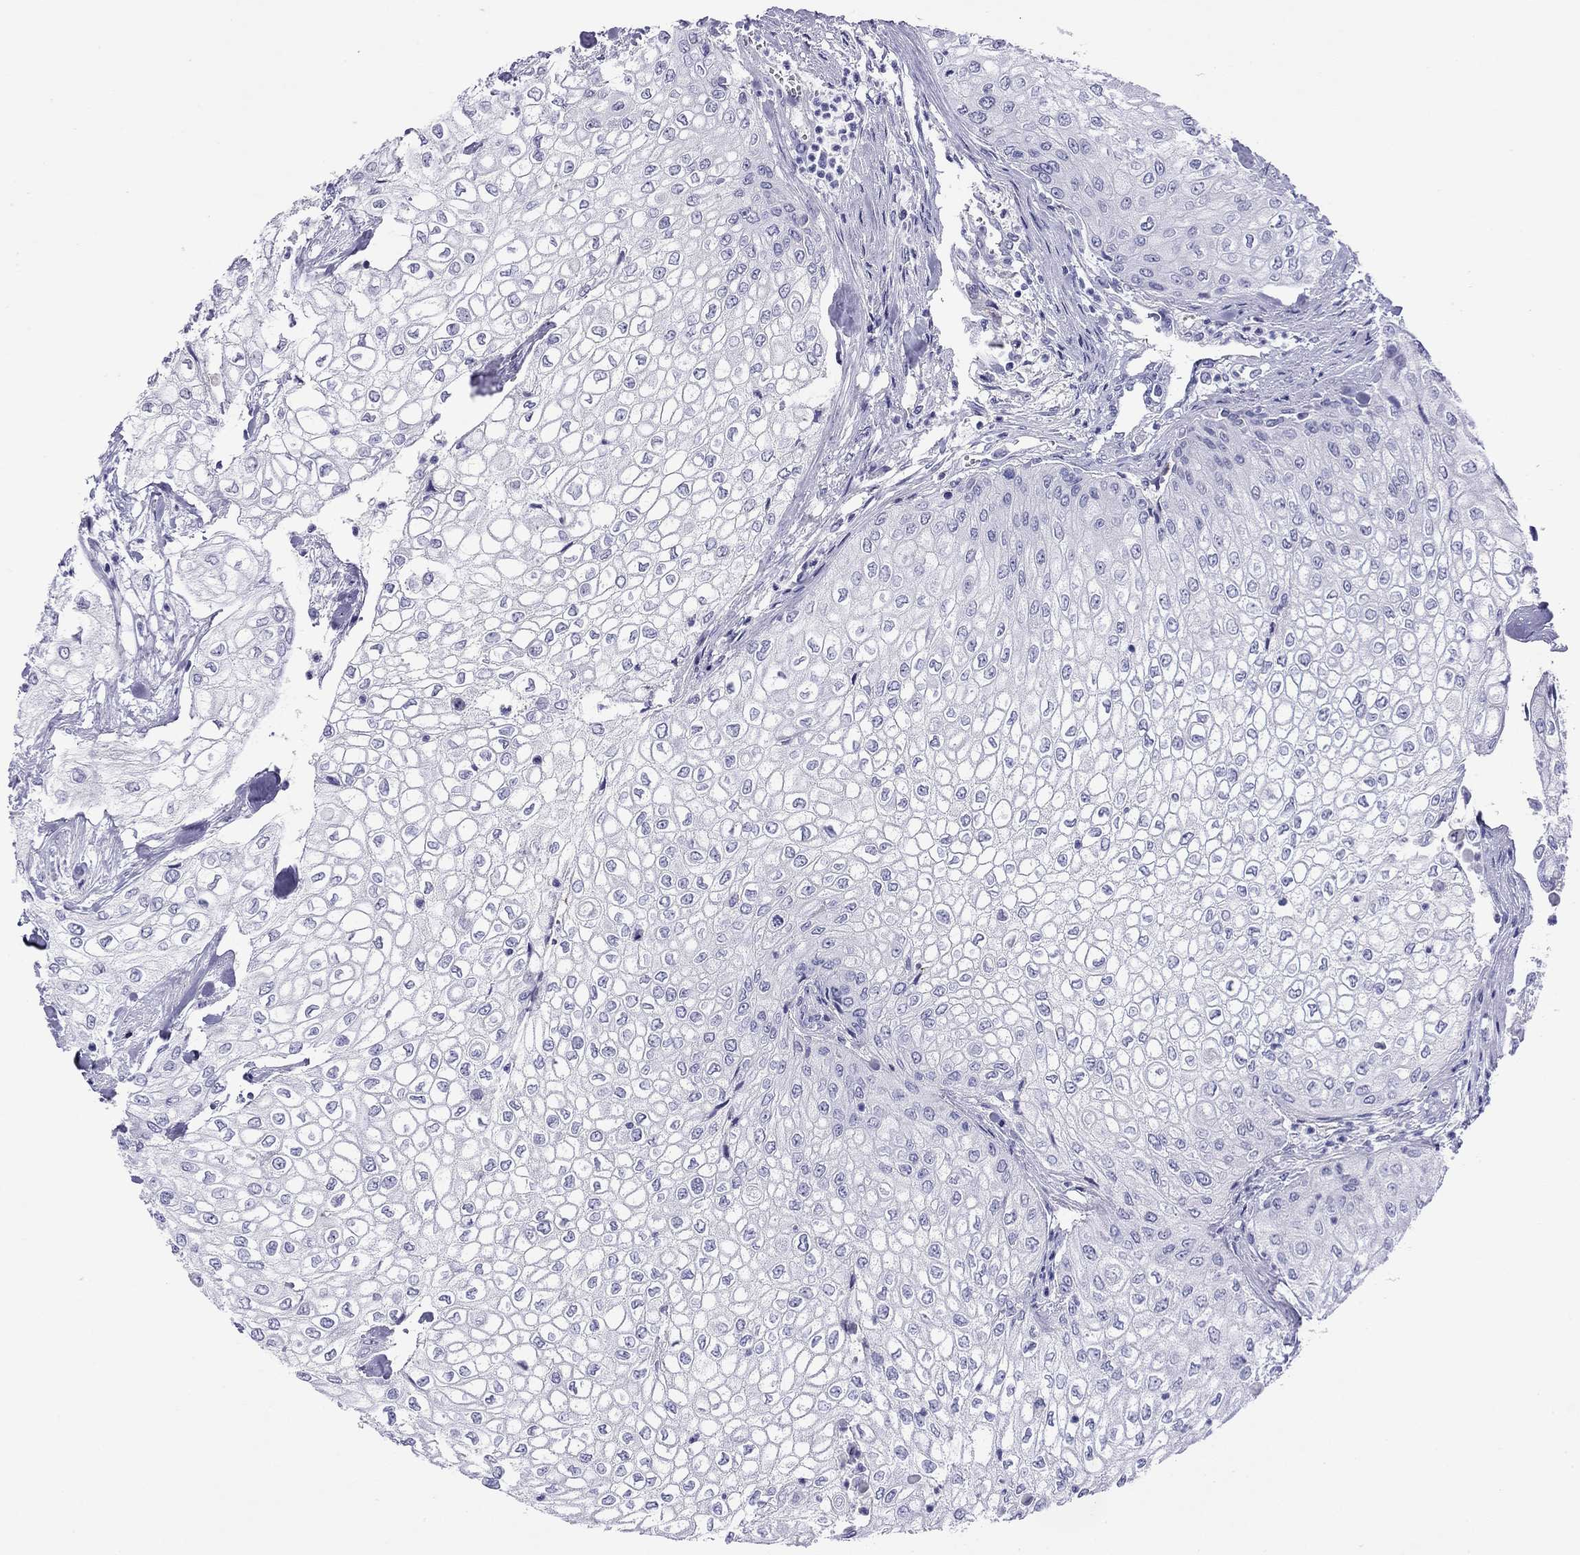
{"staining": {"intensity": "negative", "quantity": "none", "location": "none"}, "tissue": "urothelial cancer", "cell_type": "Tumor cells", "image_type": "cancer", "snomed": [{"axis": "morphology", "description": "Urothelial carcinoma, High grade"}, {"axis": "topography", "description": "Urinary bladder"}], "caption": "Tumor cells are negative for protein expression in human urothelial cancer.", "gene": "SLC30A8", "patient": {"sex": "male", "age": 62}}